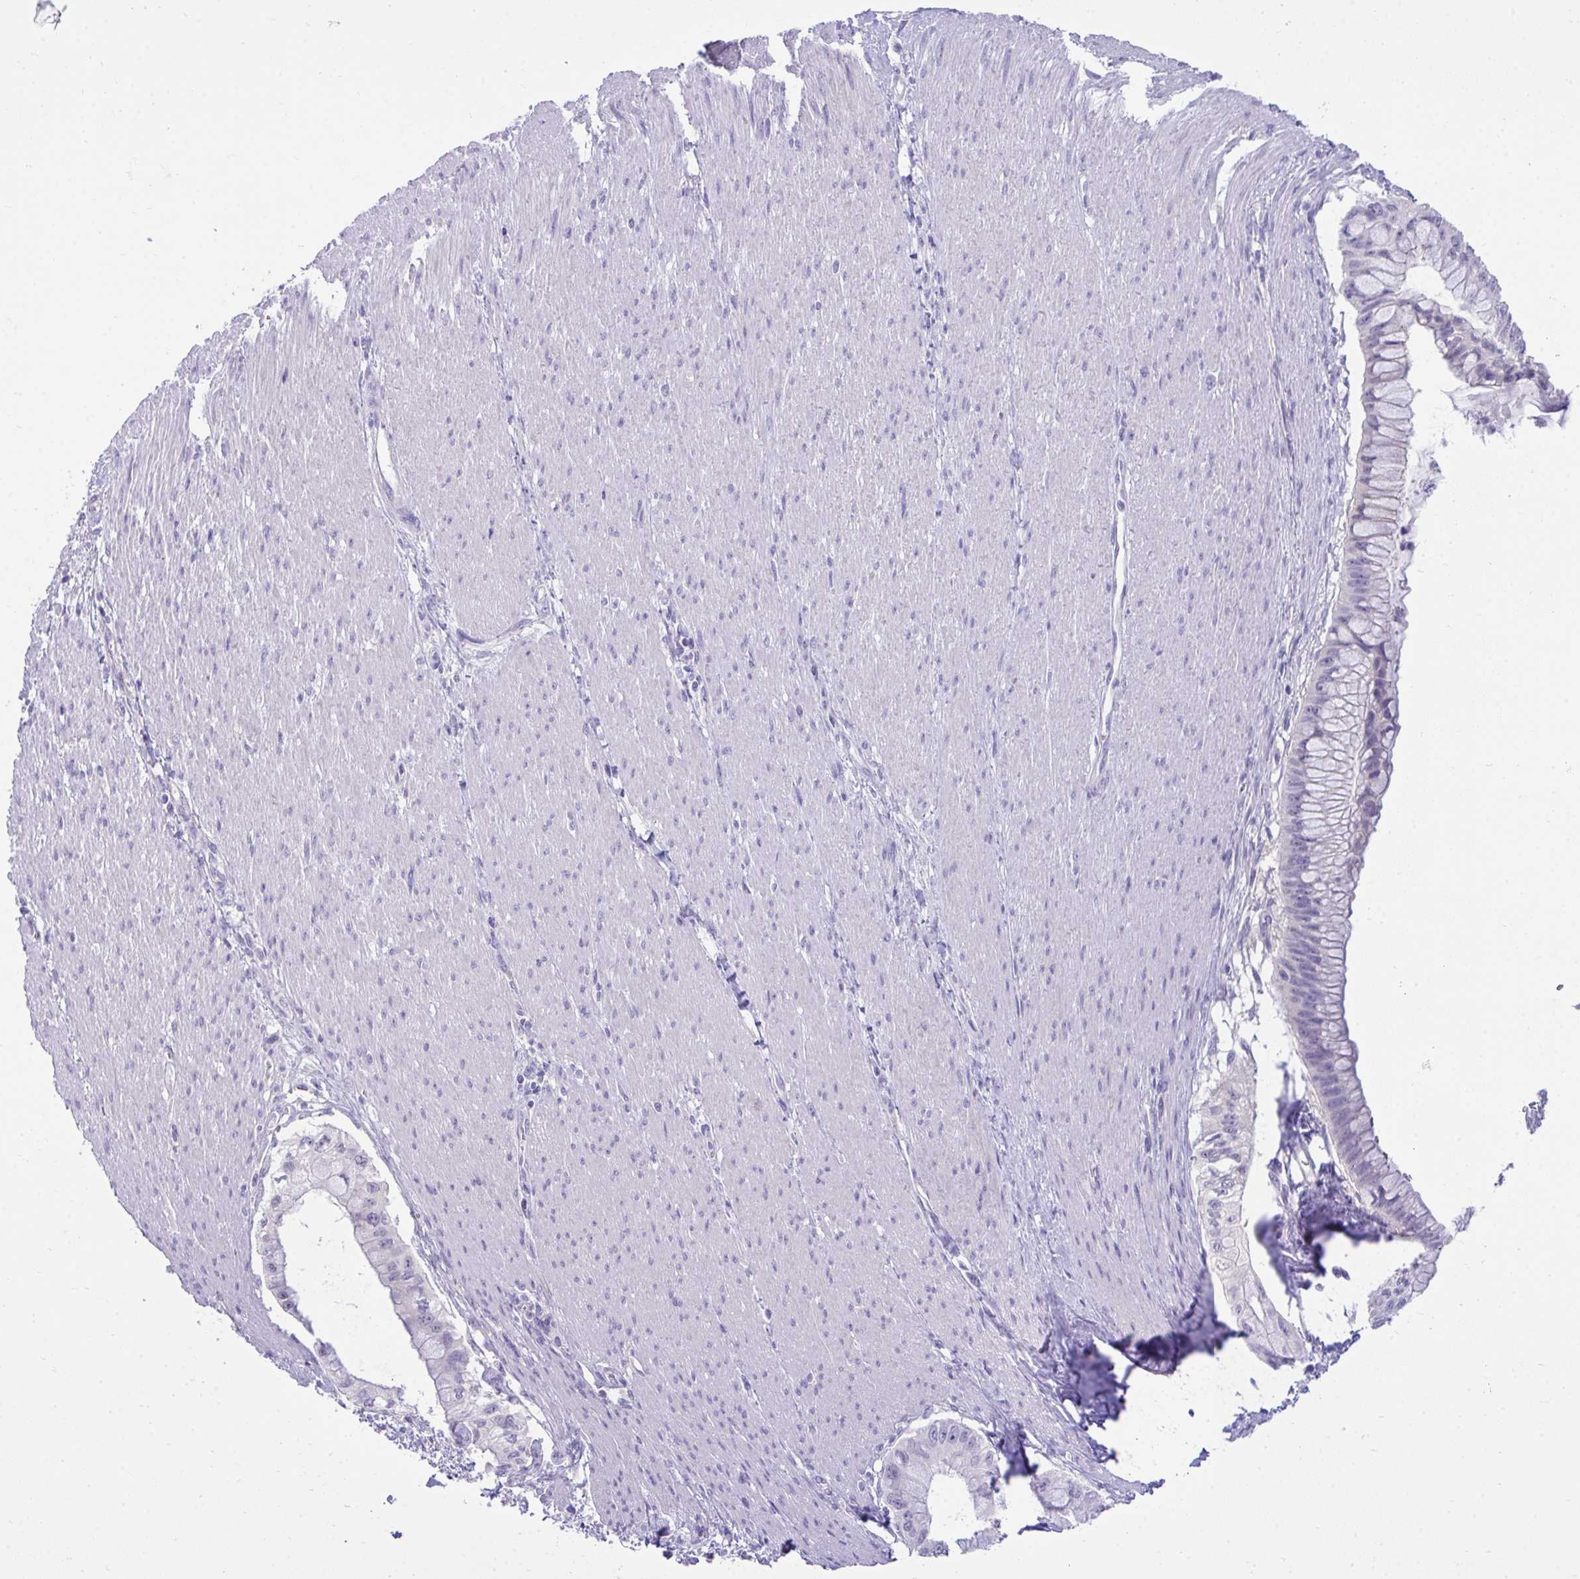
{"staining": {"intensity": "negative", "quantity": "none", "location": "none"}, "tissue": "pancreatic cancer", "cell_type": "Tumor cells", "image_type": "cancer", "snomed": [{"axis": "morphology", "description": "Adenocarcinoma, NOS"}, {"axis": "topography", "description": "Pancreas"}], "caption": "This is a histopathology image of IHC staining of pancreatic adenocarcinoma, which shows no positivity in tumor cells.", "gene": "TMCO5A", "patient": {"sex": "male", "age": 48}}